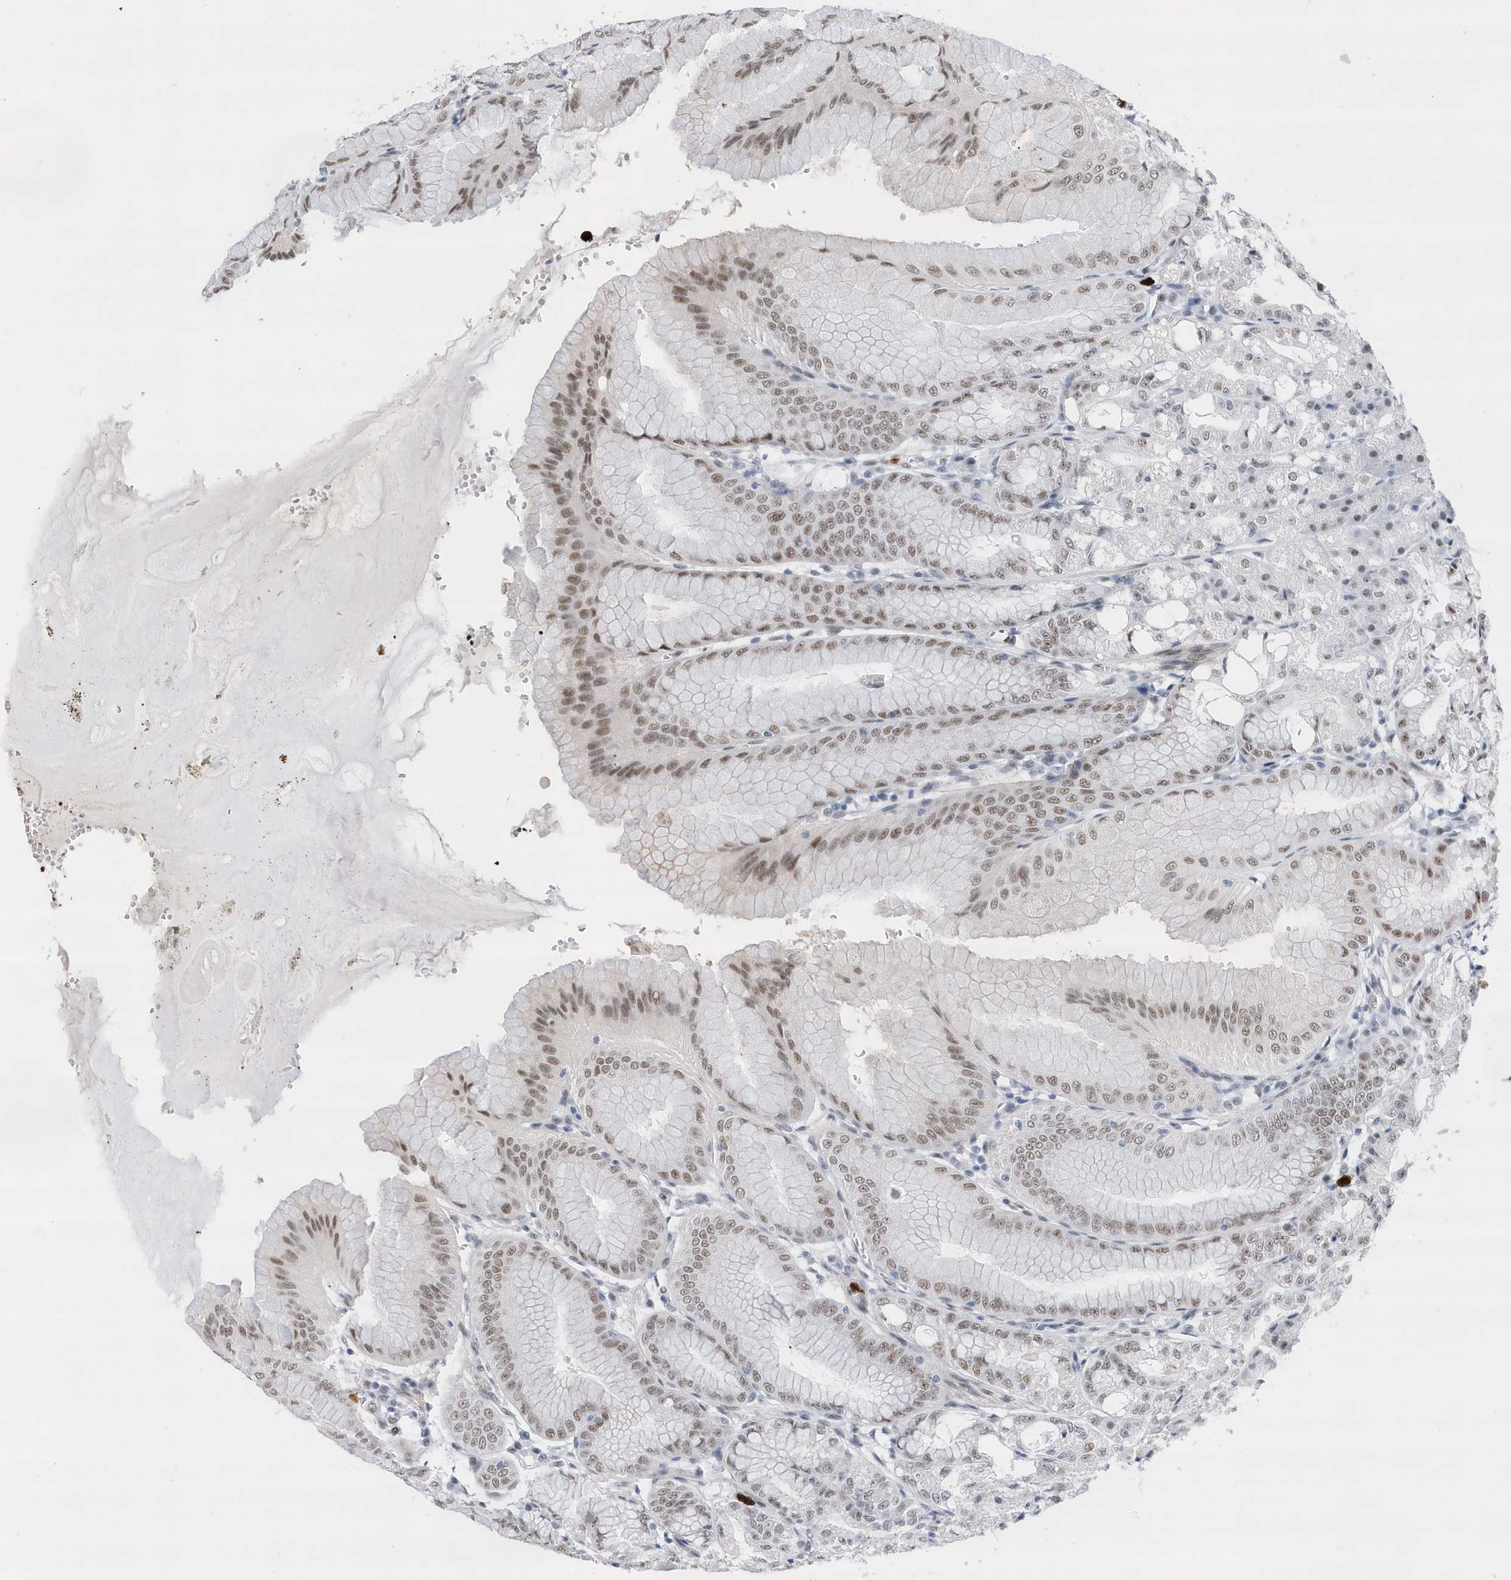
{"staining": {"intensity": "moderate", "quantity": "25%-75%", "location": "nuclear"}, "tissue": "stomach", "cell_type": "Glandular cells", "image_type": "normal", "snomed": [{"axis": "morphology", "description": "Normal tissue, NOS"}, {"axis": "topography", "description": "Stomach, lower"}], "caption": "This micrograph reveals IHC staining of unremarkable stomach, with medium moderate nuclear expression in about 25%-75% of glandular cells.", "gene": "RPP30", "patient": {"sex": "male", "age": 71}}